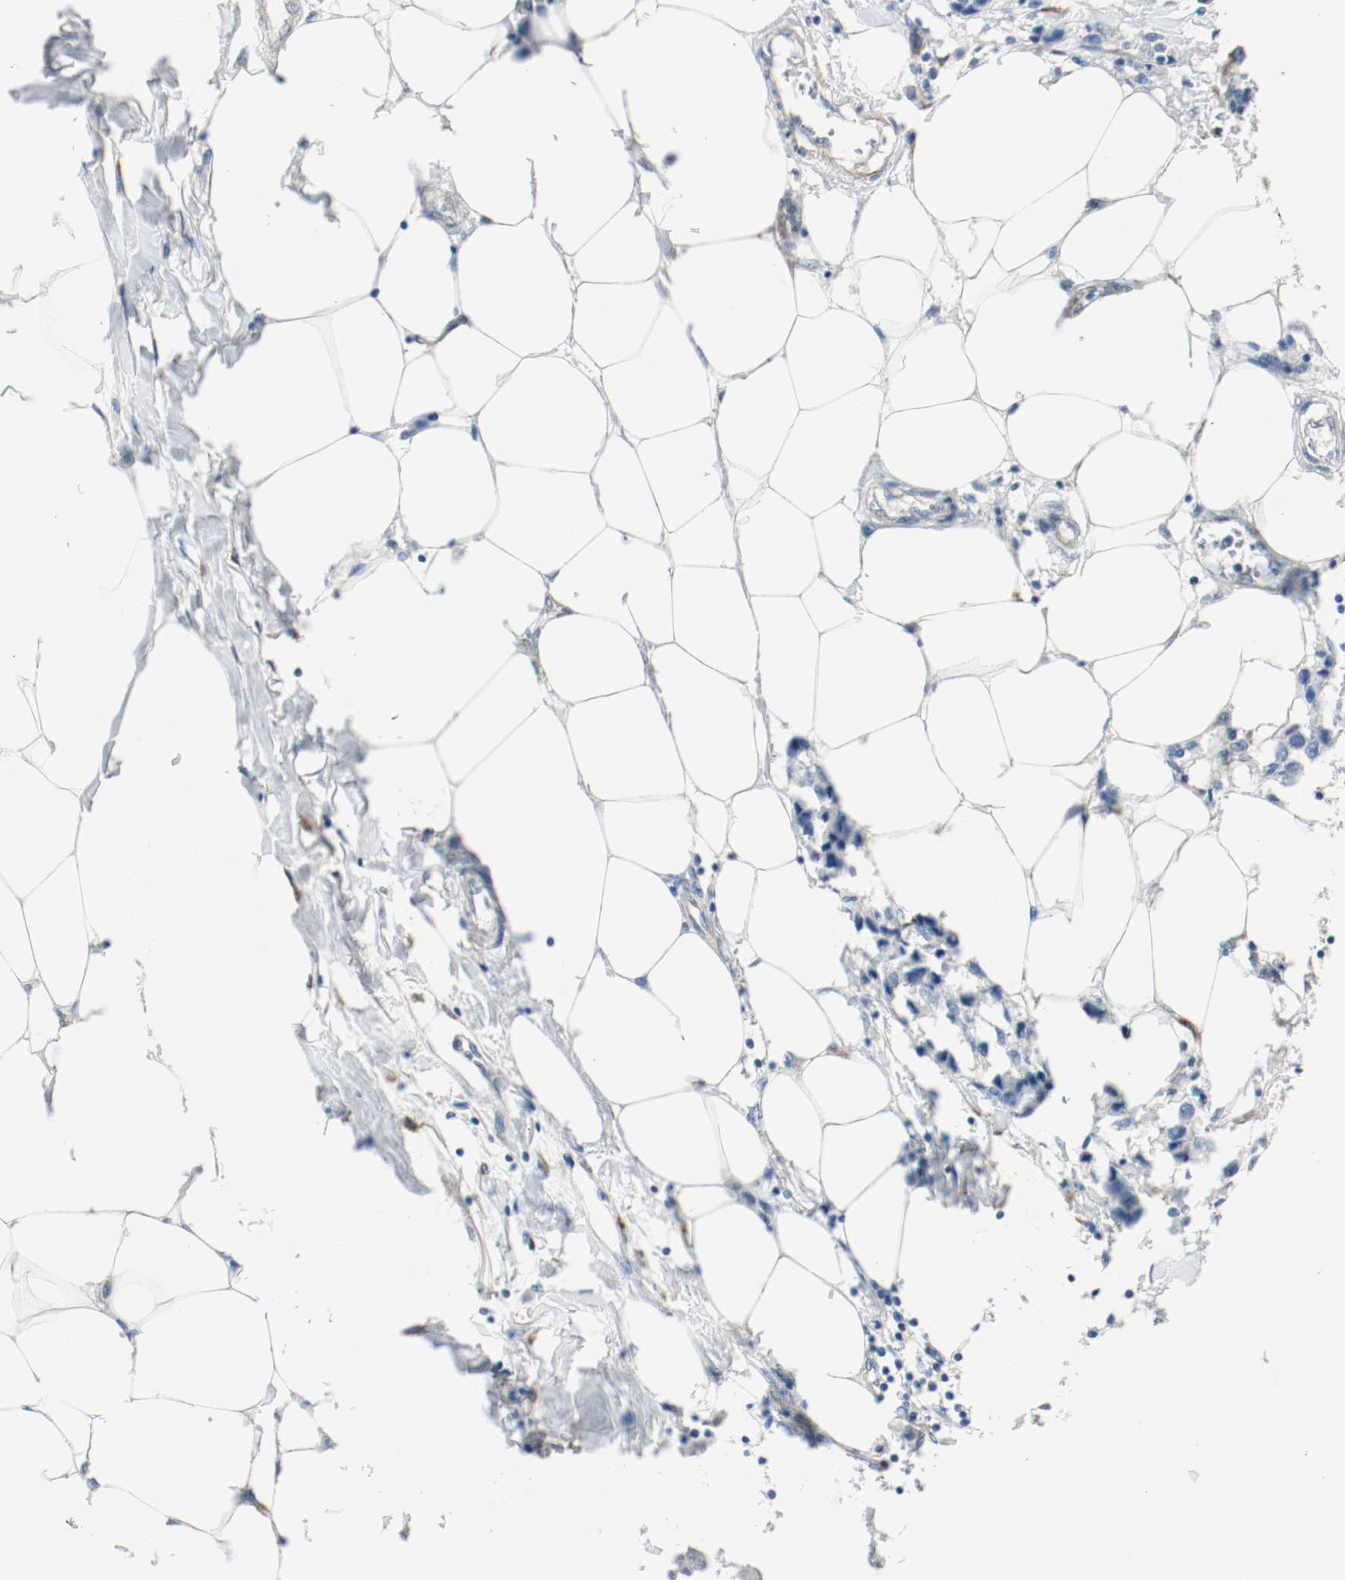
{"staining": {"intensity": "negative", "quantity": "none", "location": "none"}, "tissue": "breast cancer", "cell_type": "Tumor cells", "image_type": "cancer", "snomed": [{"axis": "morphology", "description": "Duct carcinoma"}, {"axis": "topography", "description": "Breast"}], "caption": "There is no significant positivity in tumor cells of breast intraductal carcinoma. (DAB (3,3'-diaminobenzidine) immunohistochemistry (IHC) visualized using brightfield microscopy, high magnification).", "gene": "LAMB1", "patient": {"sex": "female", "age": 80}}